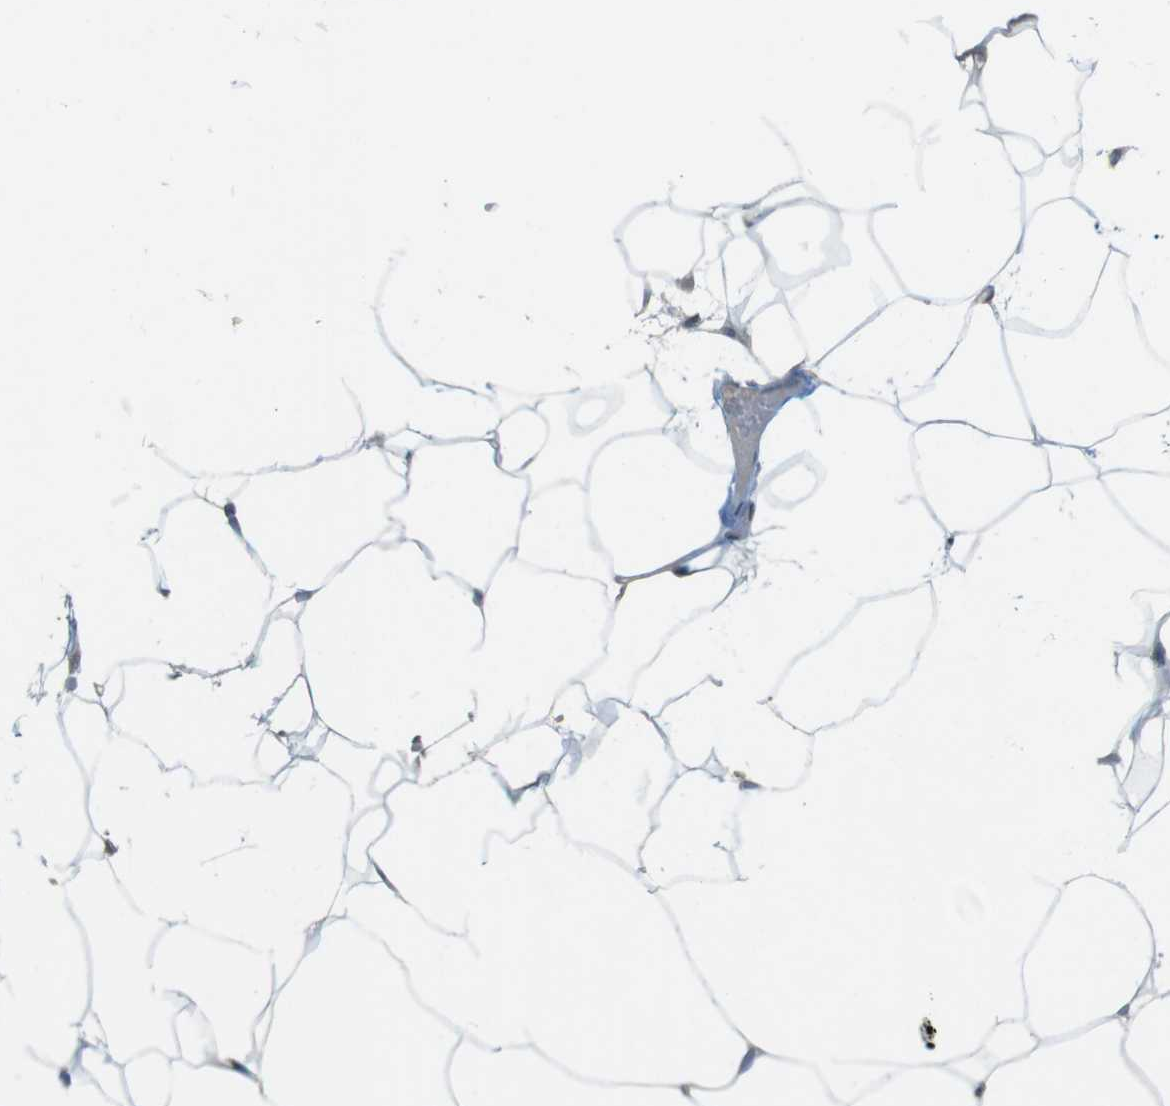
{"staining": {"intensity": "negative", "quantity": "none", "location": "none"}, "tissue": "adipose tissue", "cell_type": "Adipocytes", "image_type": "normal", "snomed": [{"axis": "morphology", "description": "Normal tissue, NOS"}, {"axis": "topography", "description": "Breast"}, {"axis": "topography", "description": "Adipose tissue"}], "caption": "Adipose tissue stained for a protein using immunohistochemistry reveals no positivity adipocytes.", "gene": "KIF5B", "patient": {"sex": "female", "age": 25}}